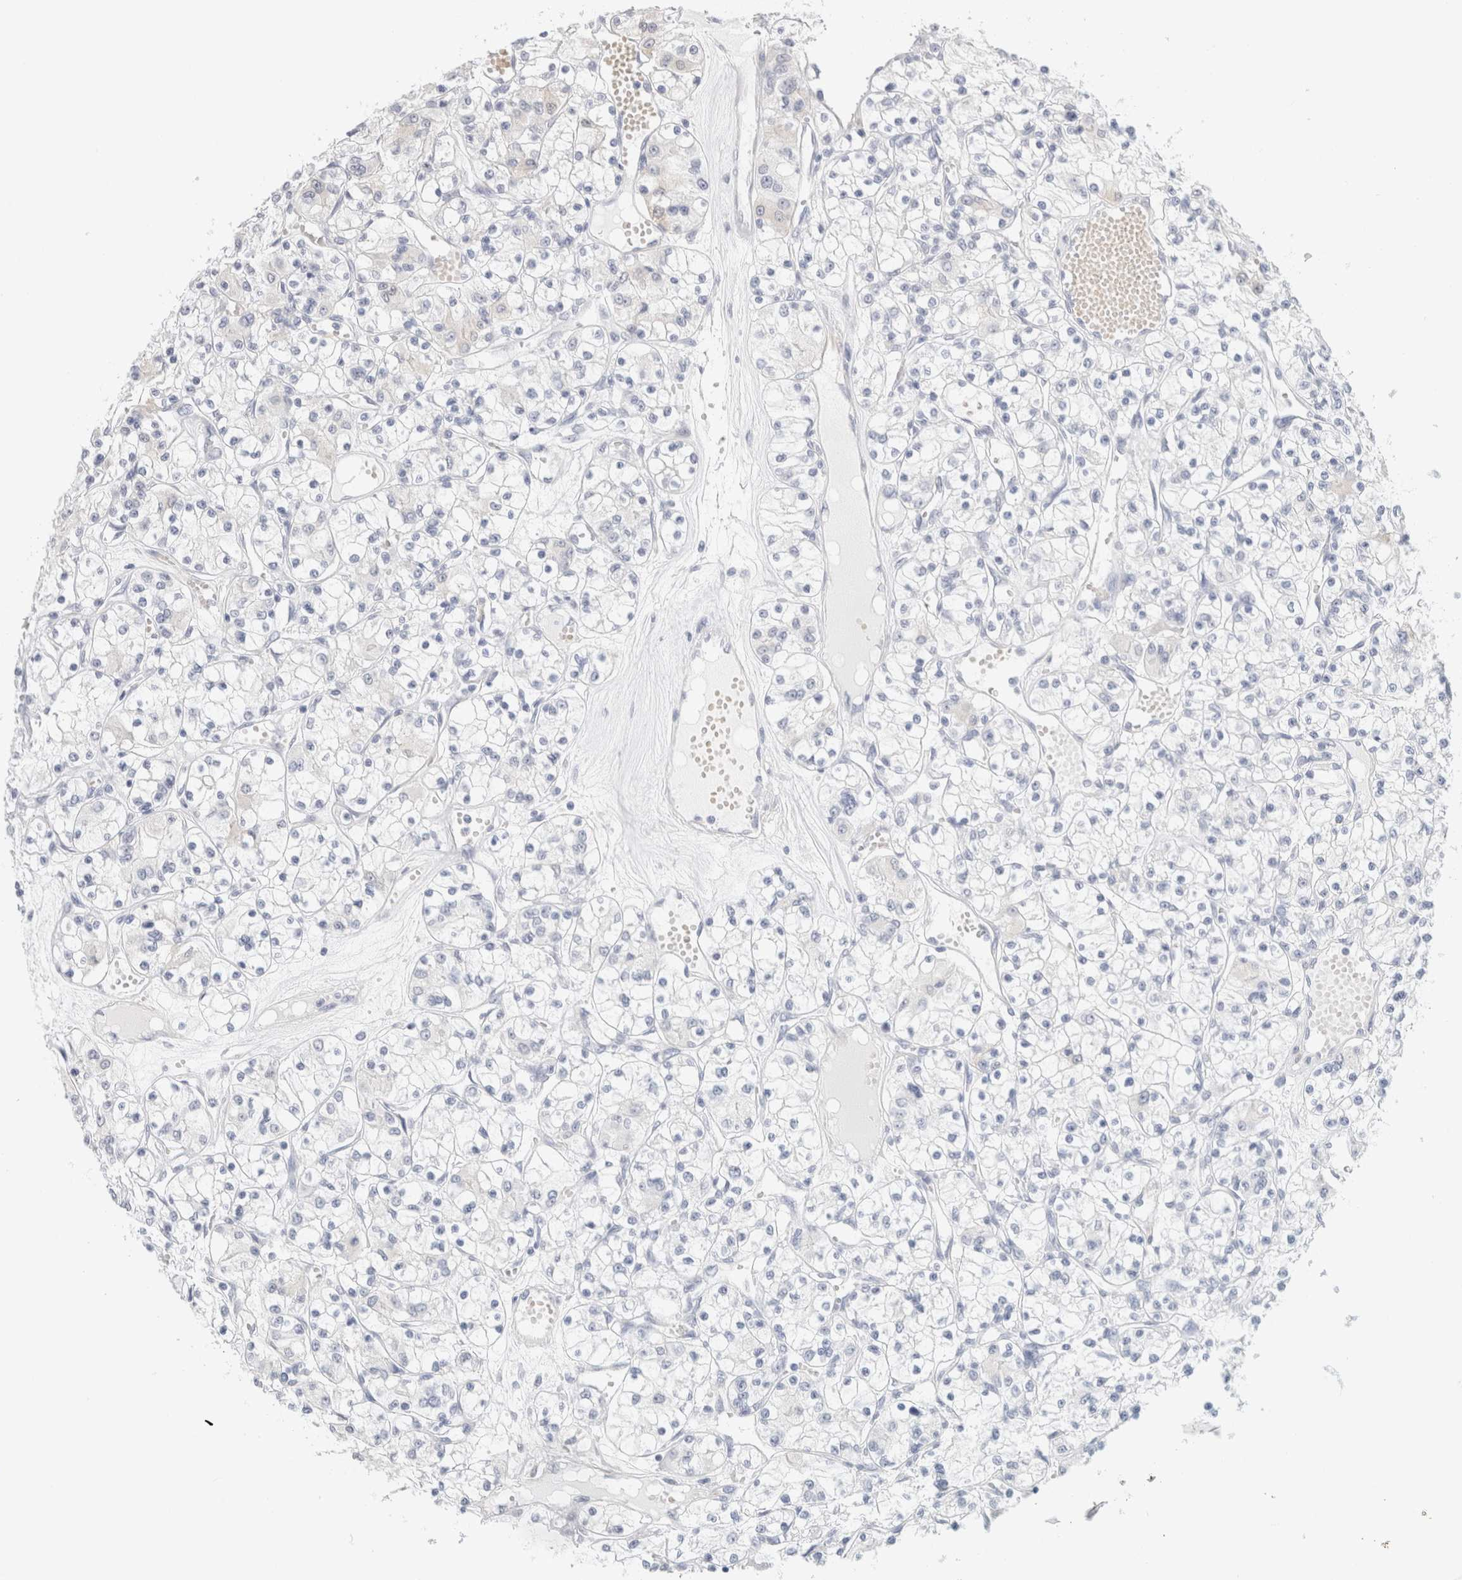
{"staining": {"intensity": "negative", "quantity": "none", "location": "none"}, "tissue": "renal cancer", "cell_type": "Tumor cells", "image_type": "cancer", "snomed": [{"axis": "morphology", "description": "Adenocarcinoma, NOS"}, {"axis": "topography", "description": "Kidney"}], "caption": "IHC micrograph of human adenocarcinoma (renal) stained for a protein (brown), which displays no expression in tumor cells. The staining was performed using DAB (3,3'-diaminobenzidine) to visualize the protein expression in brown, while the nuclei were stained in blue with hematoxylin (Magnification: 20x).", "gene": "RTN4", "patient": {"sex": "female", "age": 59}}